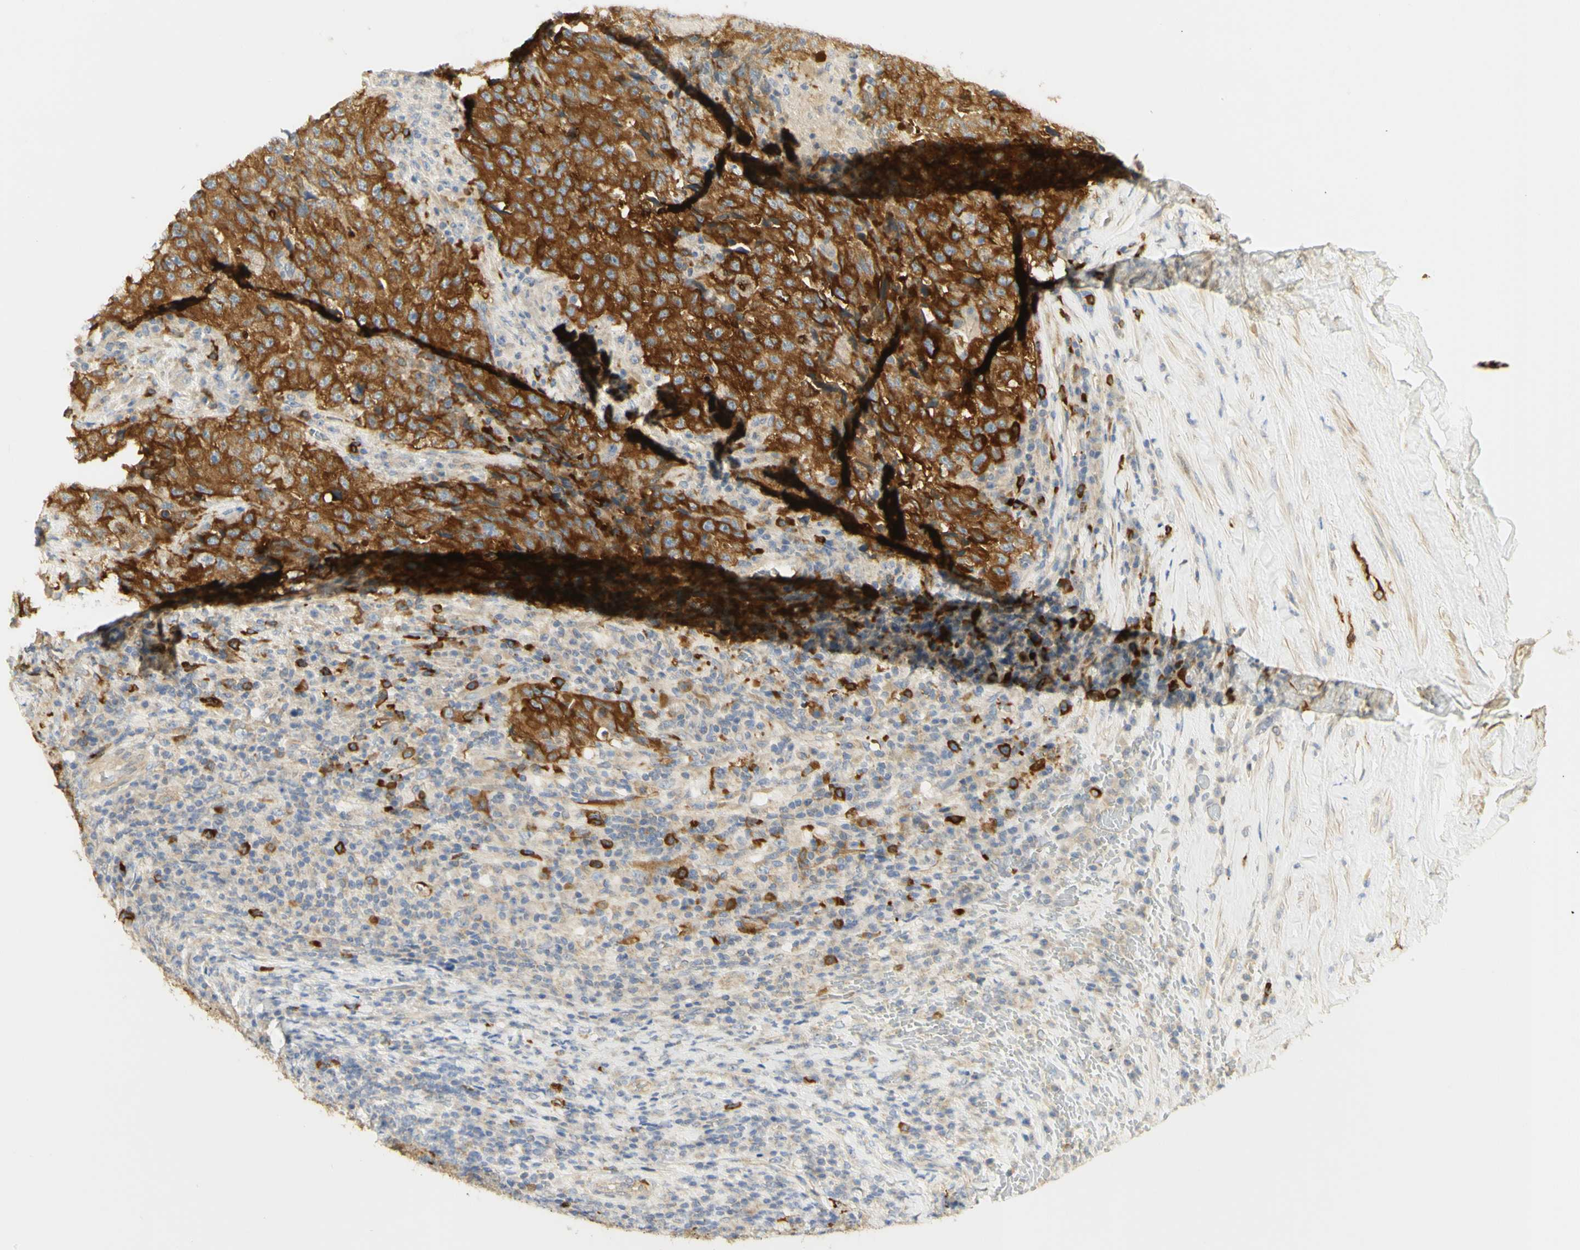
{"staining": {"intensity": "strong", "quantity": ">75%", "location": "cytoplasmic/membranous"}, "tissue": "testis cancer", "cell_type": "Tumor cells", "image_type": "cancer", "snomed": [{"axis": "morphology", "description": "Necrosis, NOS"}, {"axis": "morphology", "description": "Carcinoma, Embryonal, NOS"}, {"axis": "topography", "description": "Testis"}], "caption": "Tumor cells reveal strong cytoplasmic/membranous staining in approximately >75% of cells in testis cancer. (brown staining indicates protein expression, while blue staining denotes nuclei).", "gene": "KIF11", "patient": {"sex": "male", "age": 19}}